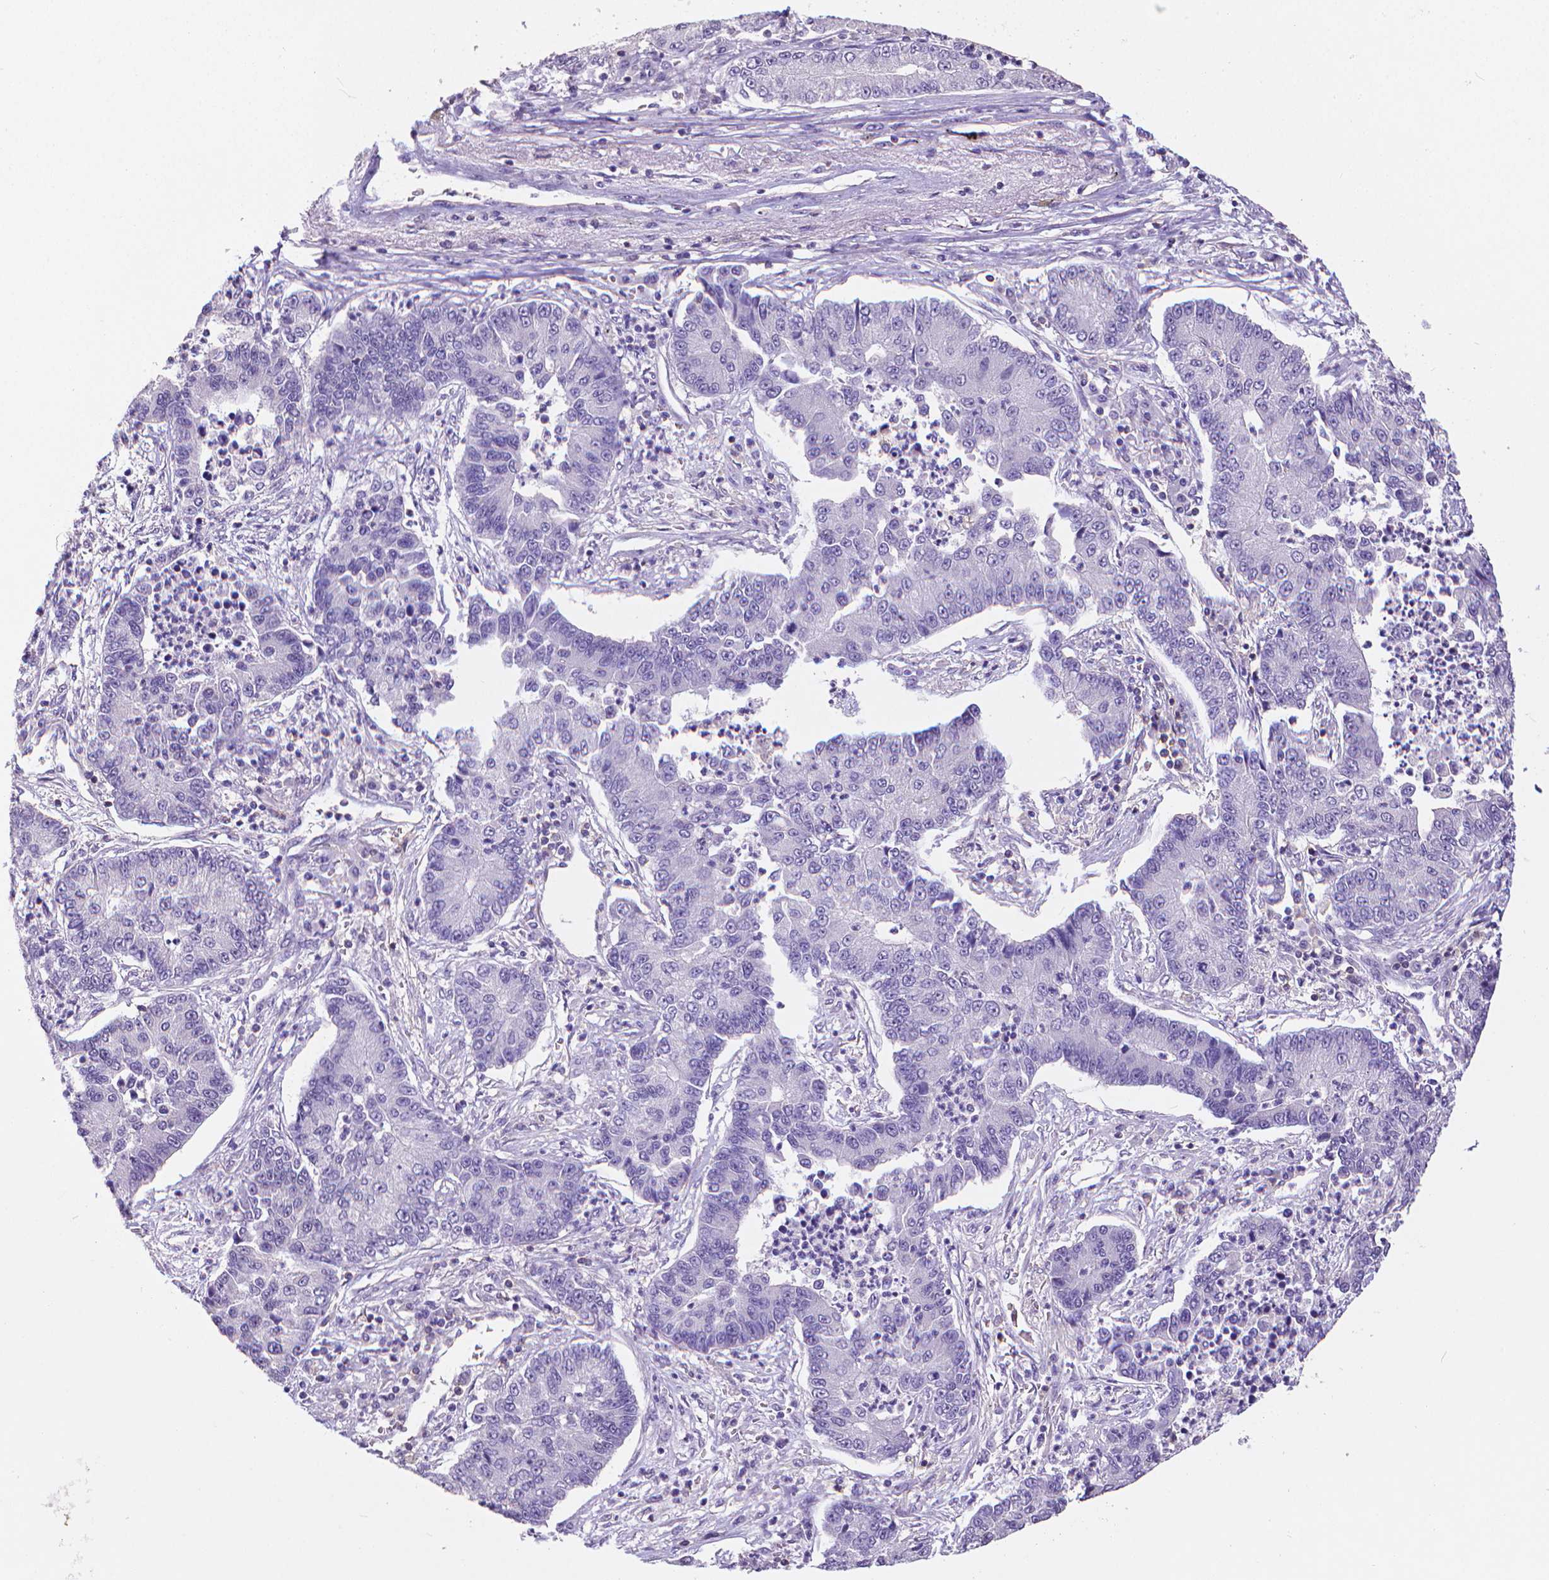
{"staining": {"intensity": "negative", "quantity": "none", "location": "none"}, "tissue": "lung cancer", "cell_type": "Tumor cells", "image_type": "cancer", "snomed": [{"axis": "morphology", "description": "Adenocarcinoma, NOS"}, {"axis": "topography", "description": "Lung"}], "caption": "This is an immunohistochemistry micrograph of human adenocarcinoma (lung). There is no expression in tumor cells.", "gene": "CD4", "patient": {"sex": "female", "age": 57}}